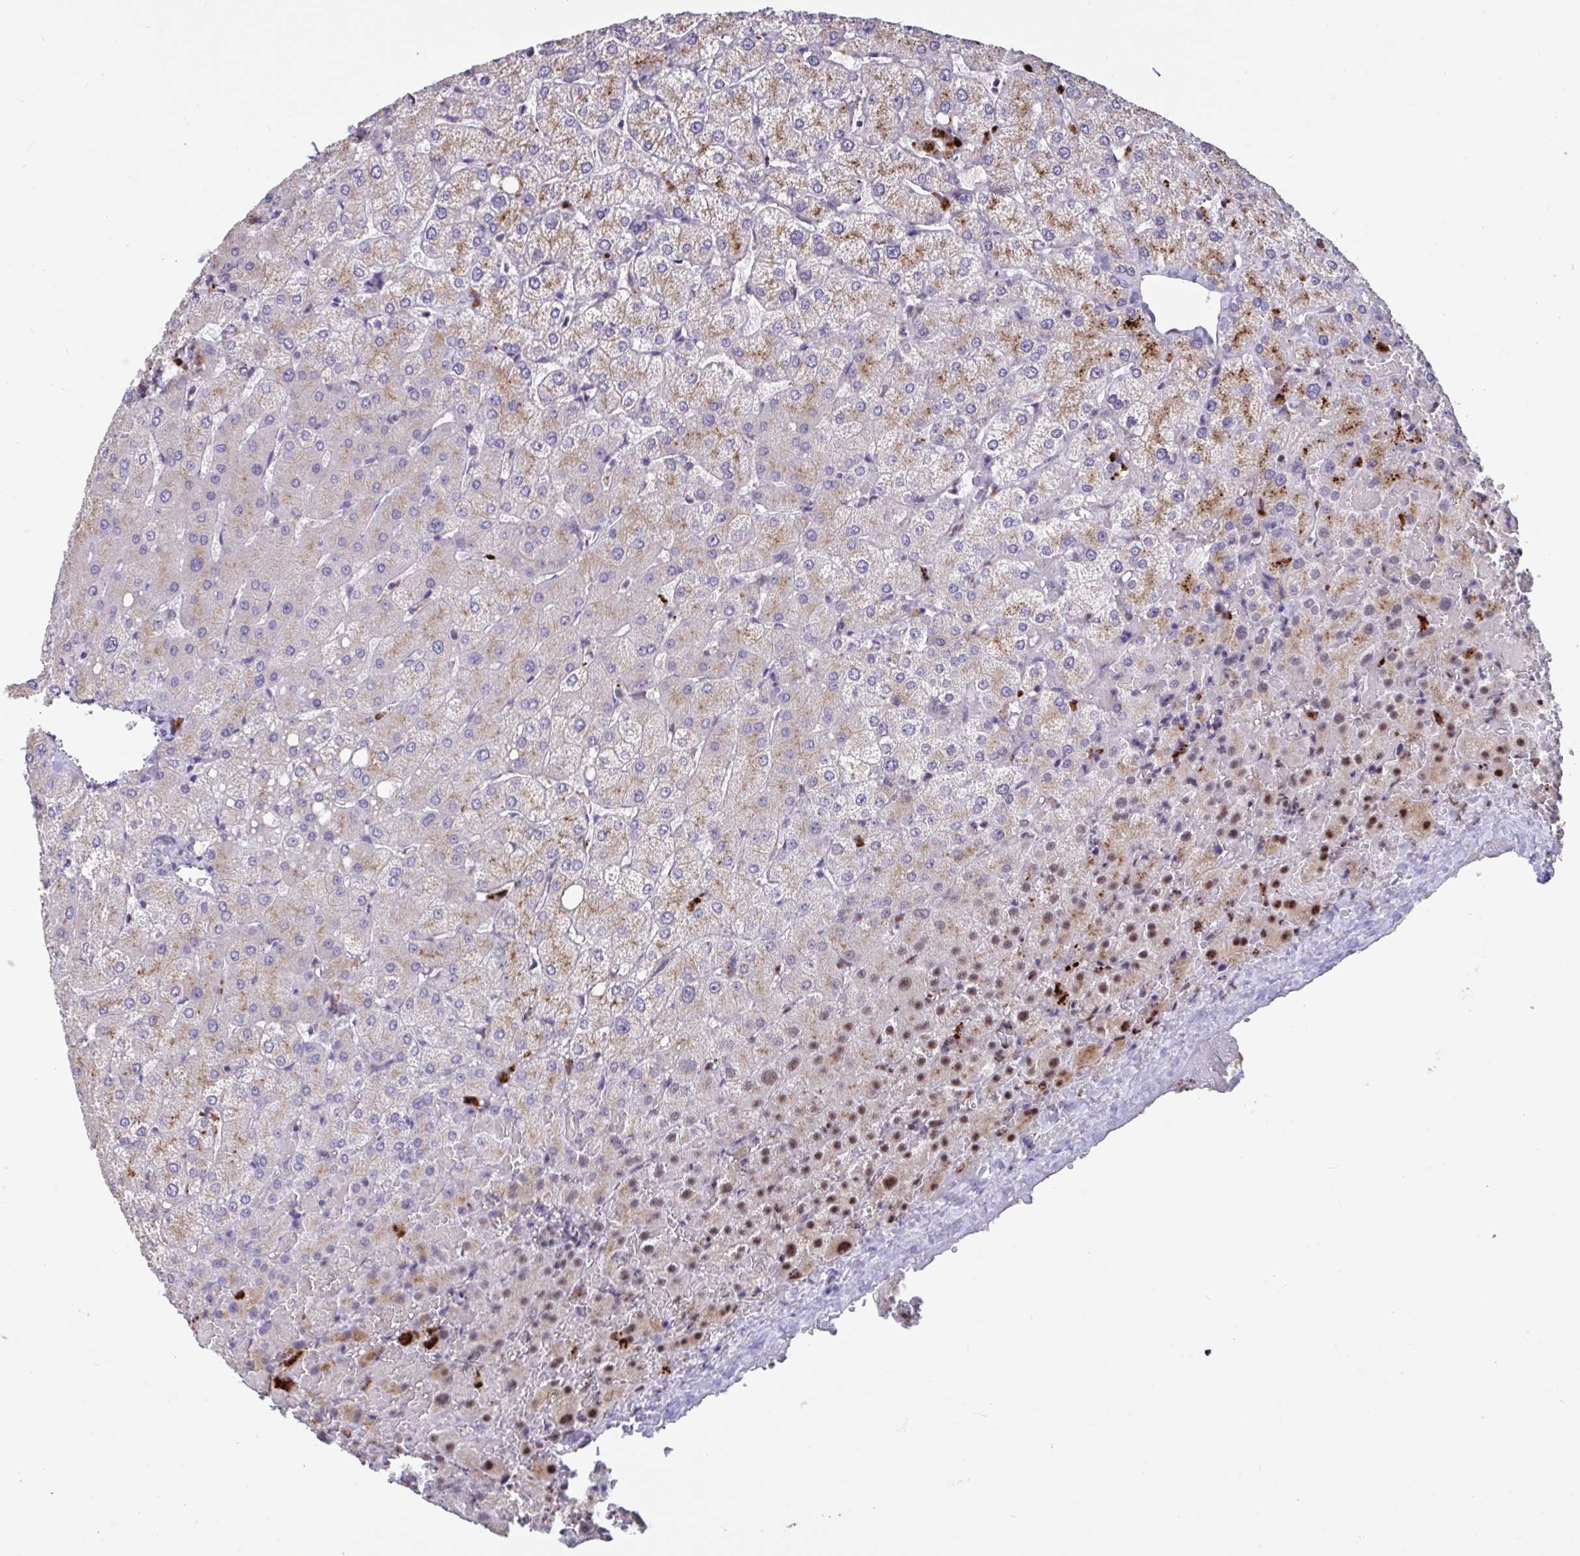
{"staining": {"intensity": "negative", "quantity": "none", "location": "none"}, "tissue": "liver", "cell_type": "Cholangiocytes", "image_type": "normal", "snomed": [{"axis": "morphology", "description": "Normal tissue, NOS"}, {"axis": "topography", "description": "Liver"}], "caption": "The photomicrograph reveals no staining of cholangiocytes in unremarkable liver.", "gene": "DDX39A", "patient": {"sex": "female", "age": 54}}